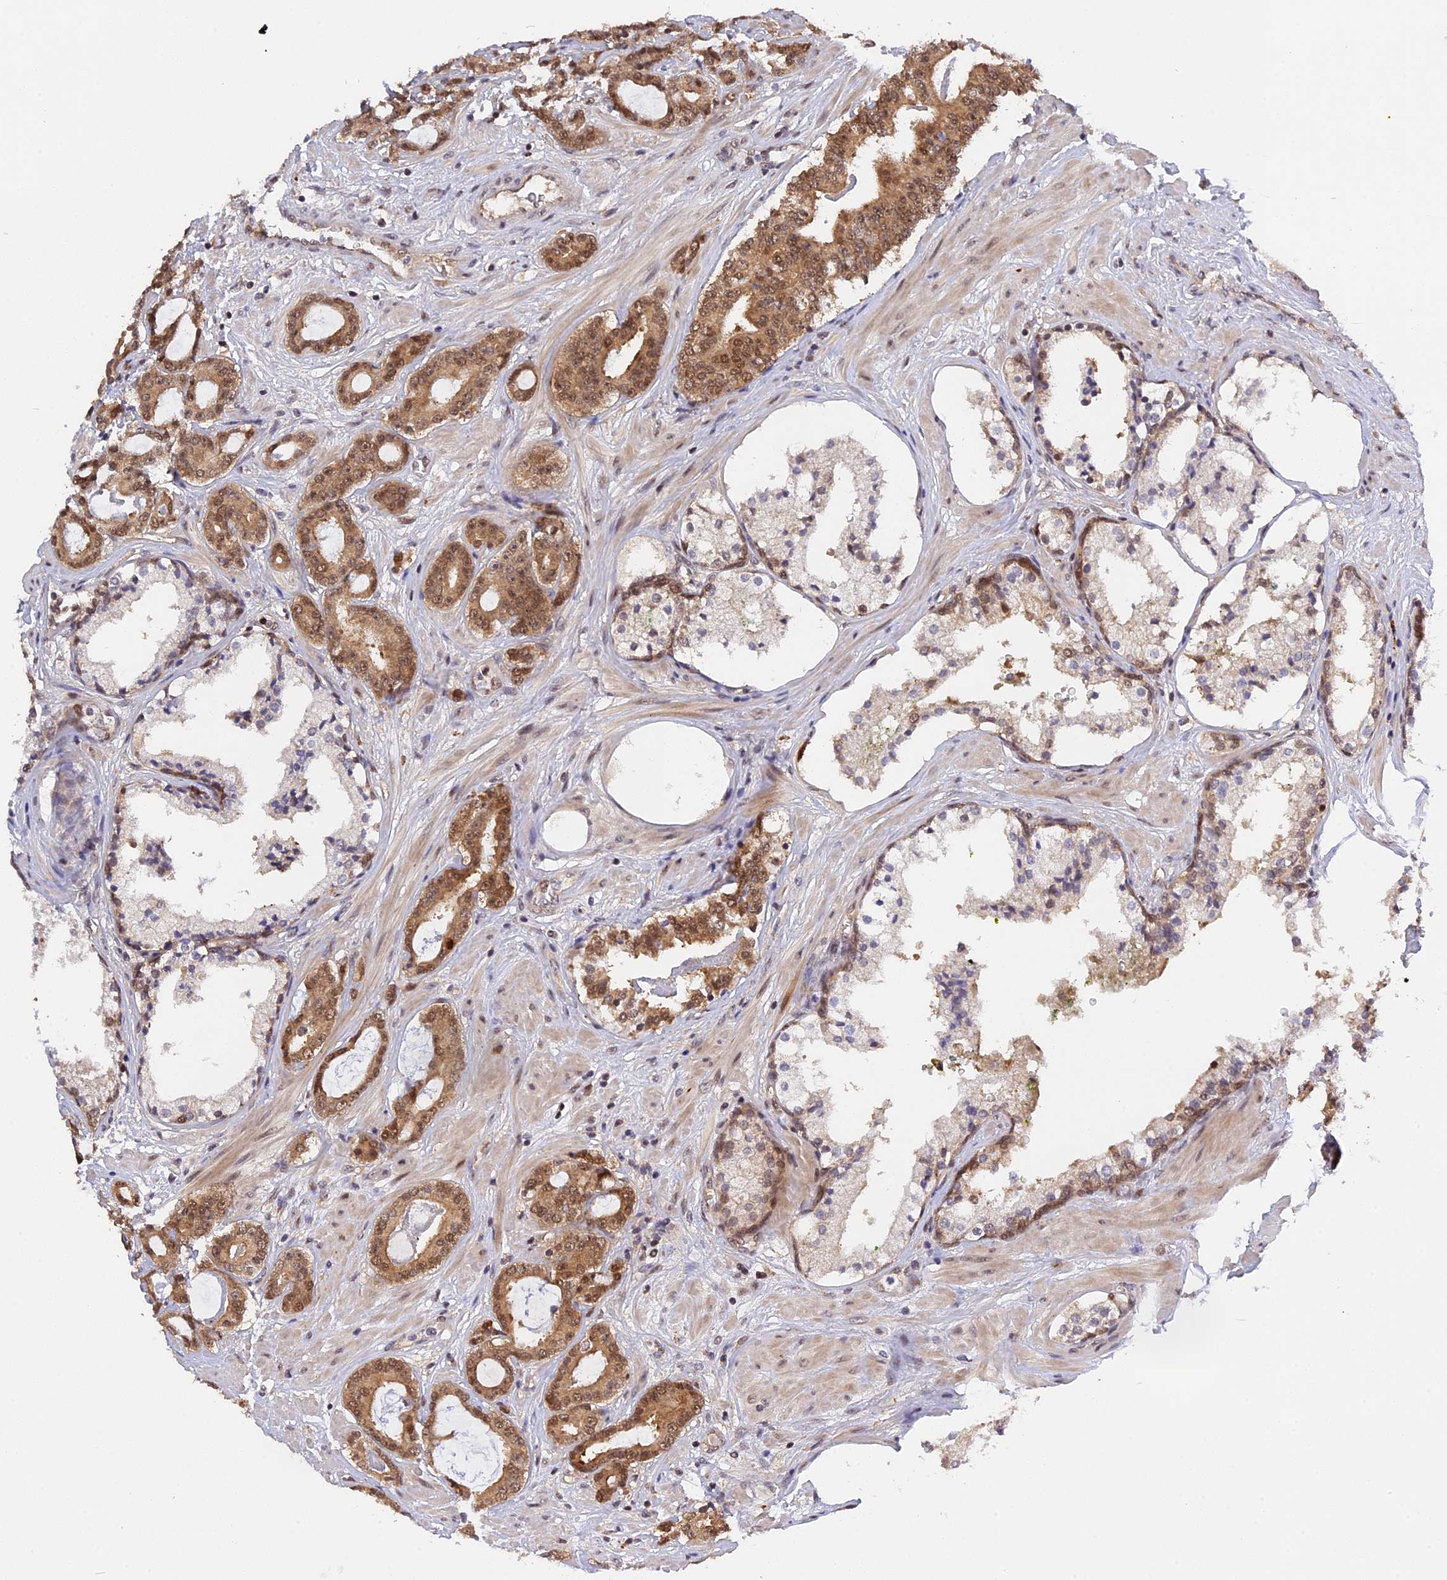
{"staining": {"intensity": "moderate", "quantity": ">75%", "location": "cytoplasmic/membranous,nuclear"}, "tissue": "prostate cancer", "cell_type": "Tumor cells", "image_type": "cancer", "snomed": [{"axis": "morphology", "description": "Adenocarcinoma, High grade"}, {"axis": "topography", "description": "Prostate"}], "caption": "A brown stain highlights moderate cytoplasmic/membranous and nuclear positivity of a protein in human prostate adenocarcinoma (high-grade) tumor cells.", "gene": "ZNF428", "patient": {"sex": "male", "age": 58}}